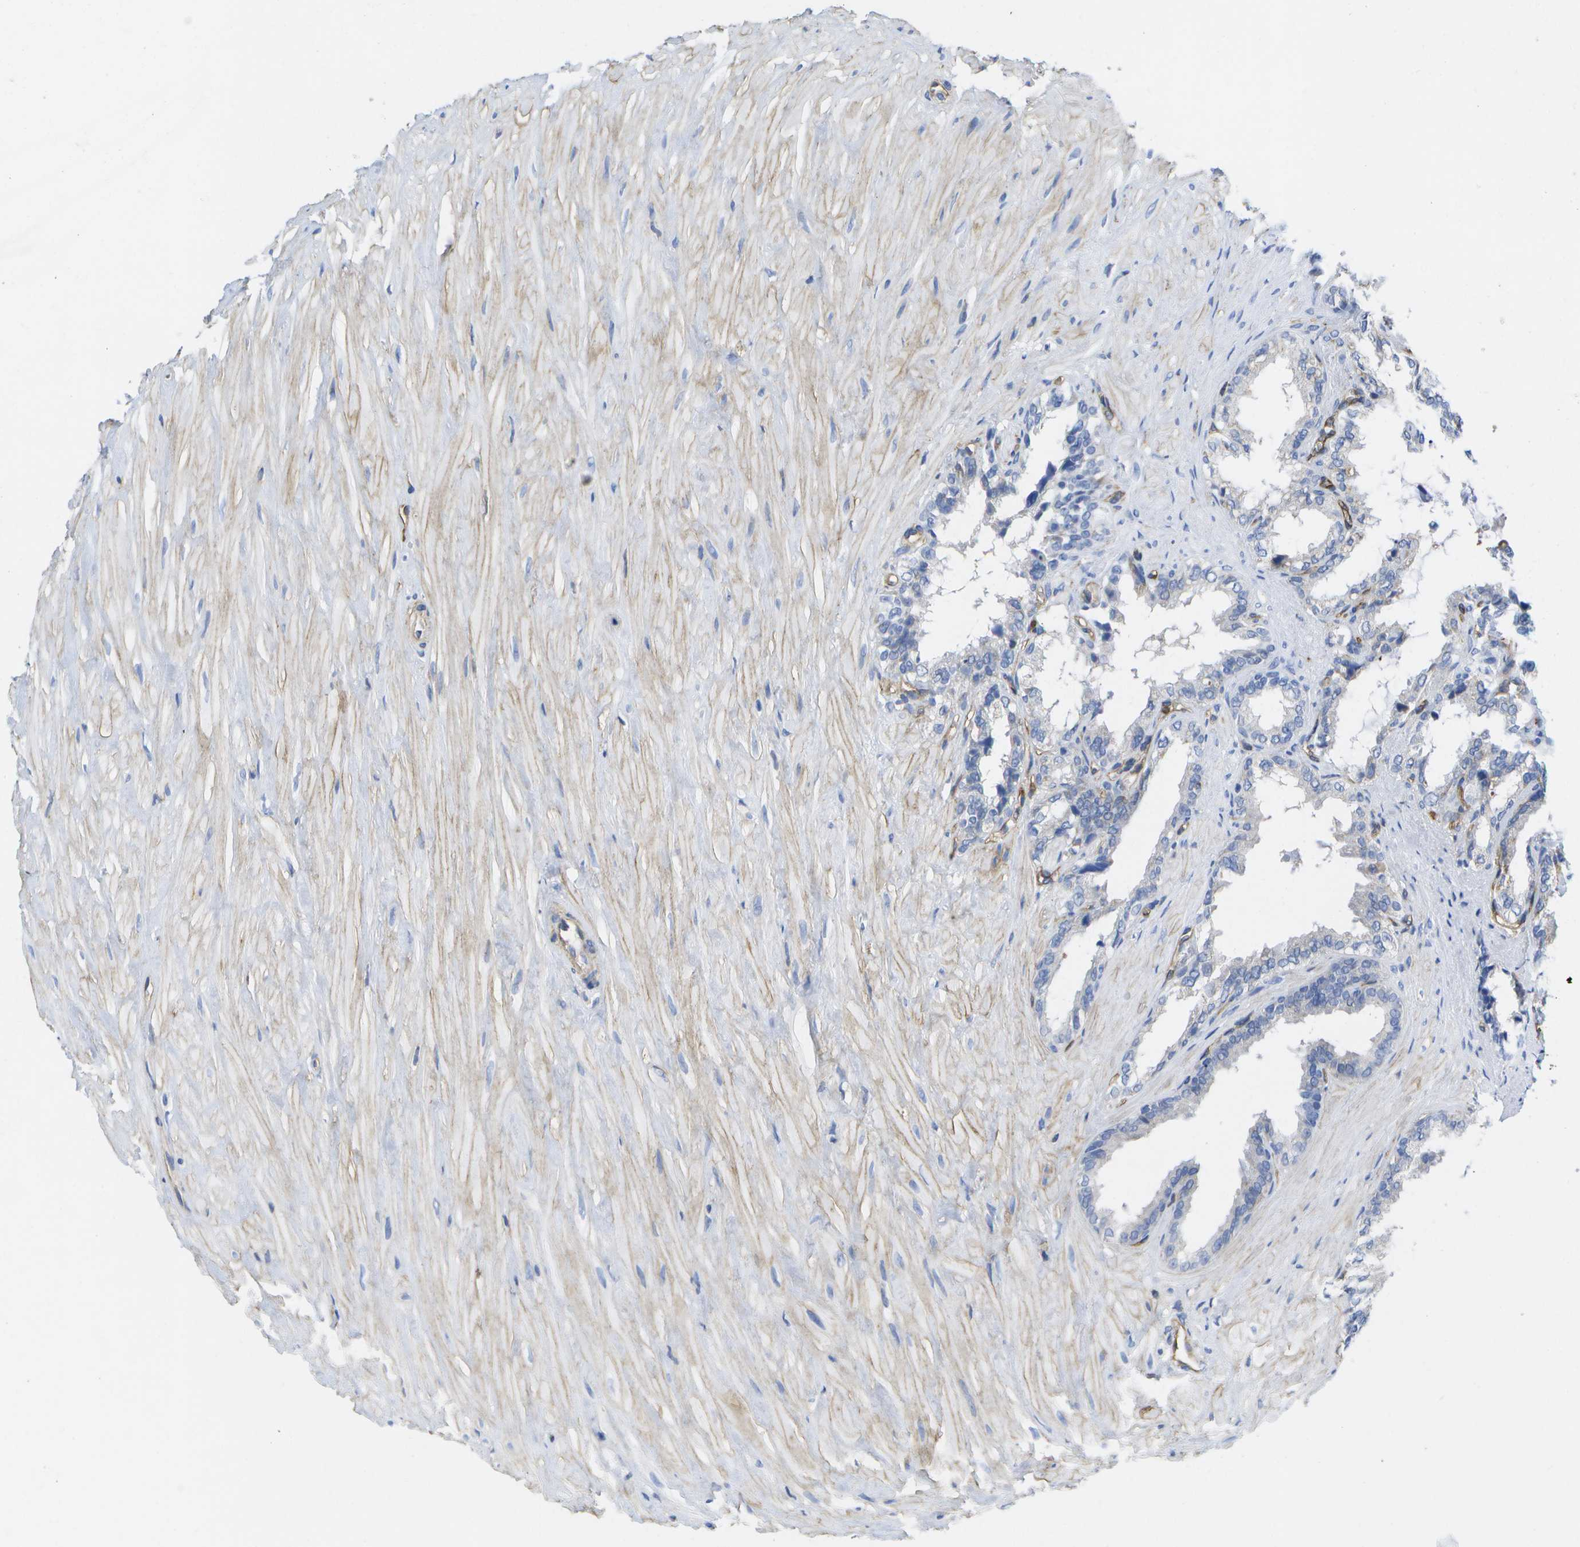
{"staining": {"intensity": "negative", "quantity": "none", "location": "none"}, "tissue": "seminal vesicle", "cell_type": "Glandular cells", "image_type": "normal", "snomed": [{"axis": "morphology", "description": "Normal tissue, NOS"}, {"axis": "topography", "description": "Seminal veicle"}], "caption": "Protein analysis of unremarkable seminal vesicle shows no significant expression in glandular cells.", "gene": "DYSF", "patient": {"sex": "male", "age": 64}}